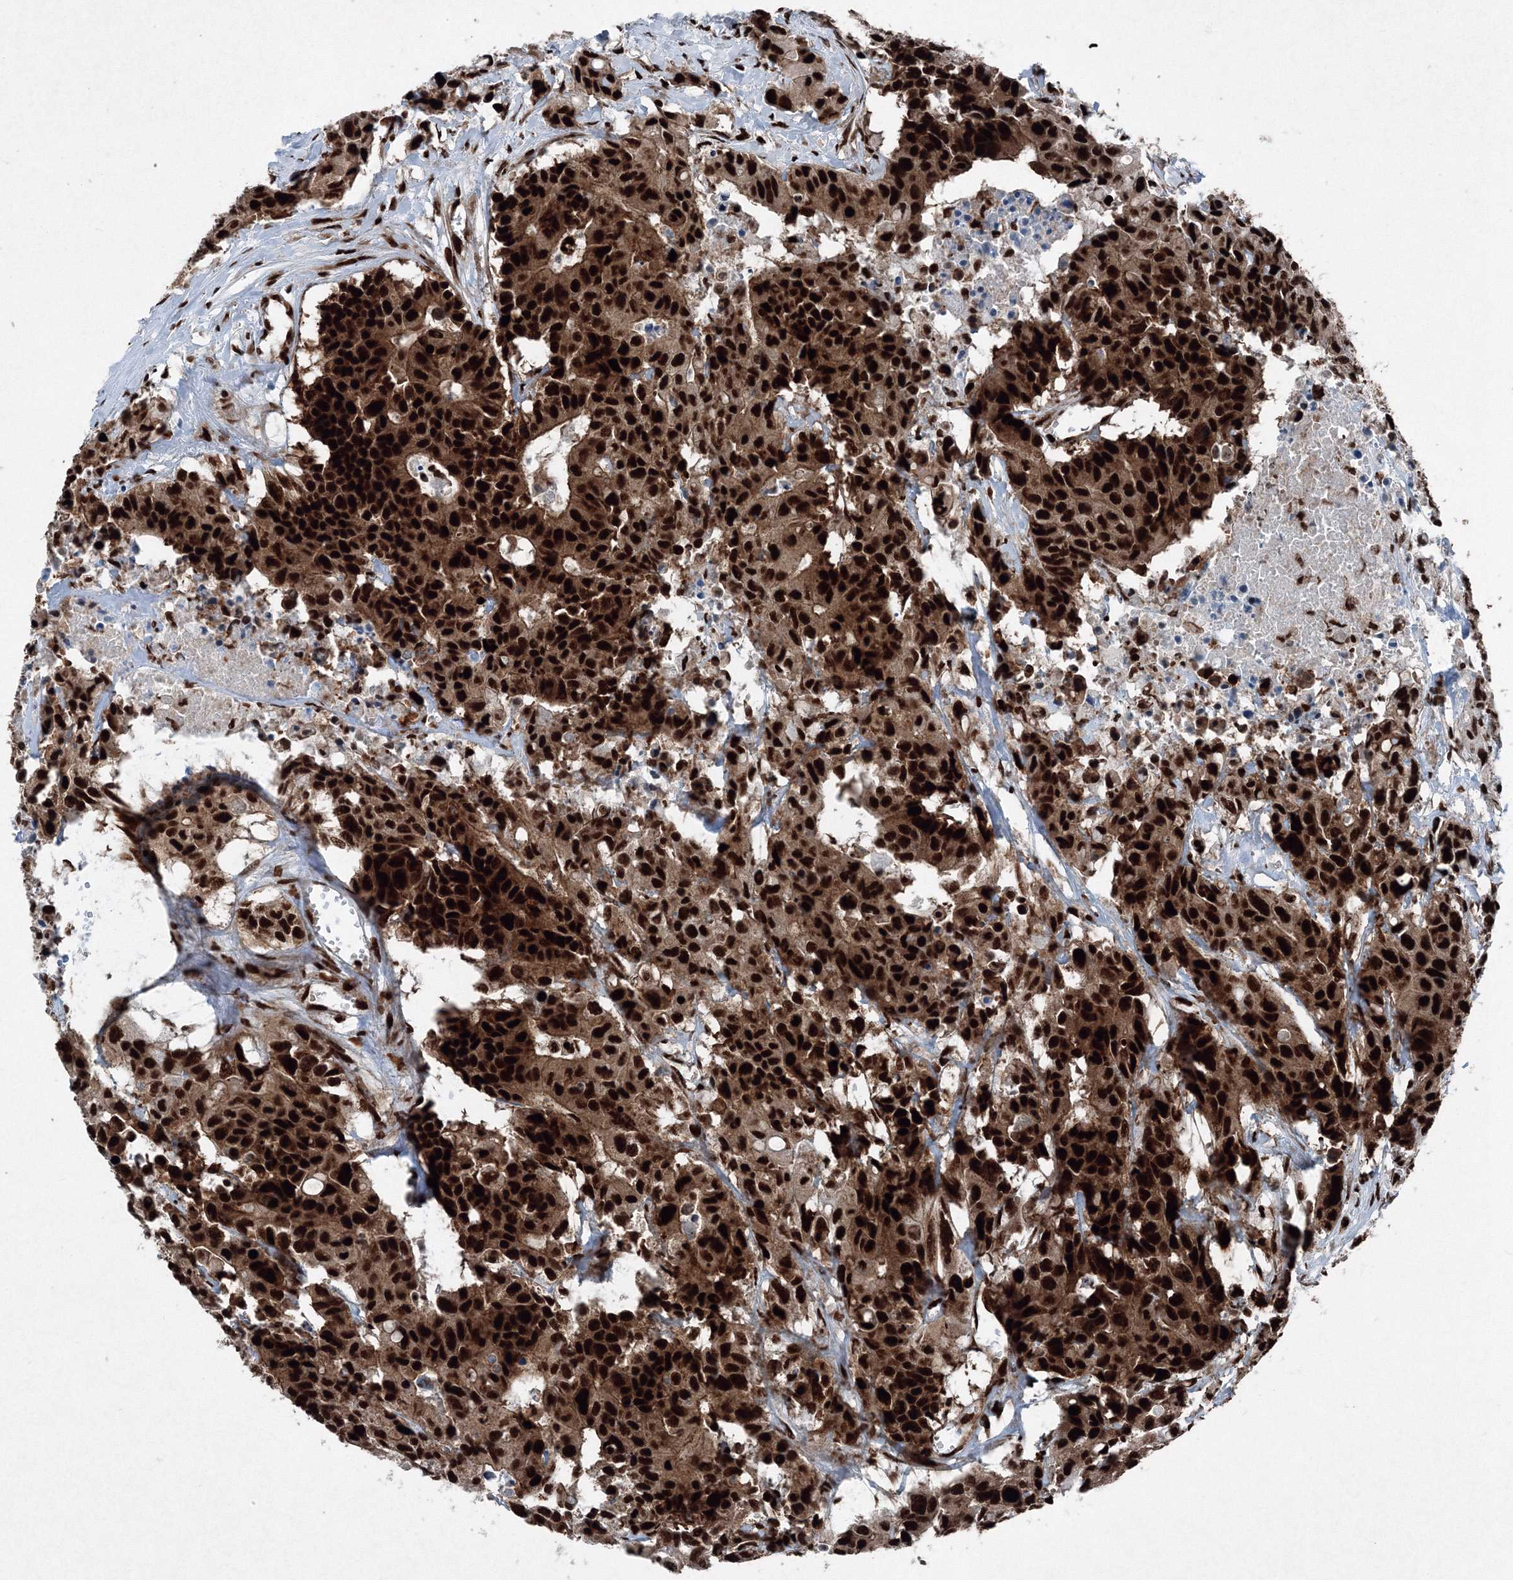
{"staining": {"intensity": "strong", "quantity": ">75%", "location": "cytoplasmic/membranous,nuclear"}, "tissue": "colorectal cancer", "cell_type": "Tumor cells", "image_type": "cancer", "snomed": [{"axis": "morphology", "description": "Adenocarcinoma, NOS"}, {"axis": "topography", "description": "Colon"}], "caption": "About >75% of tumor cells in human adenocarcinoma (colorectal) exhibit strong cytoplasmic/membranous and nuclear protein staining as visualized by brown immunohistochemical staining.", "gene": "SNRPC", "patient": {"sex": "male", "age": 77}}